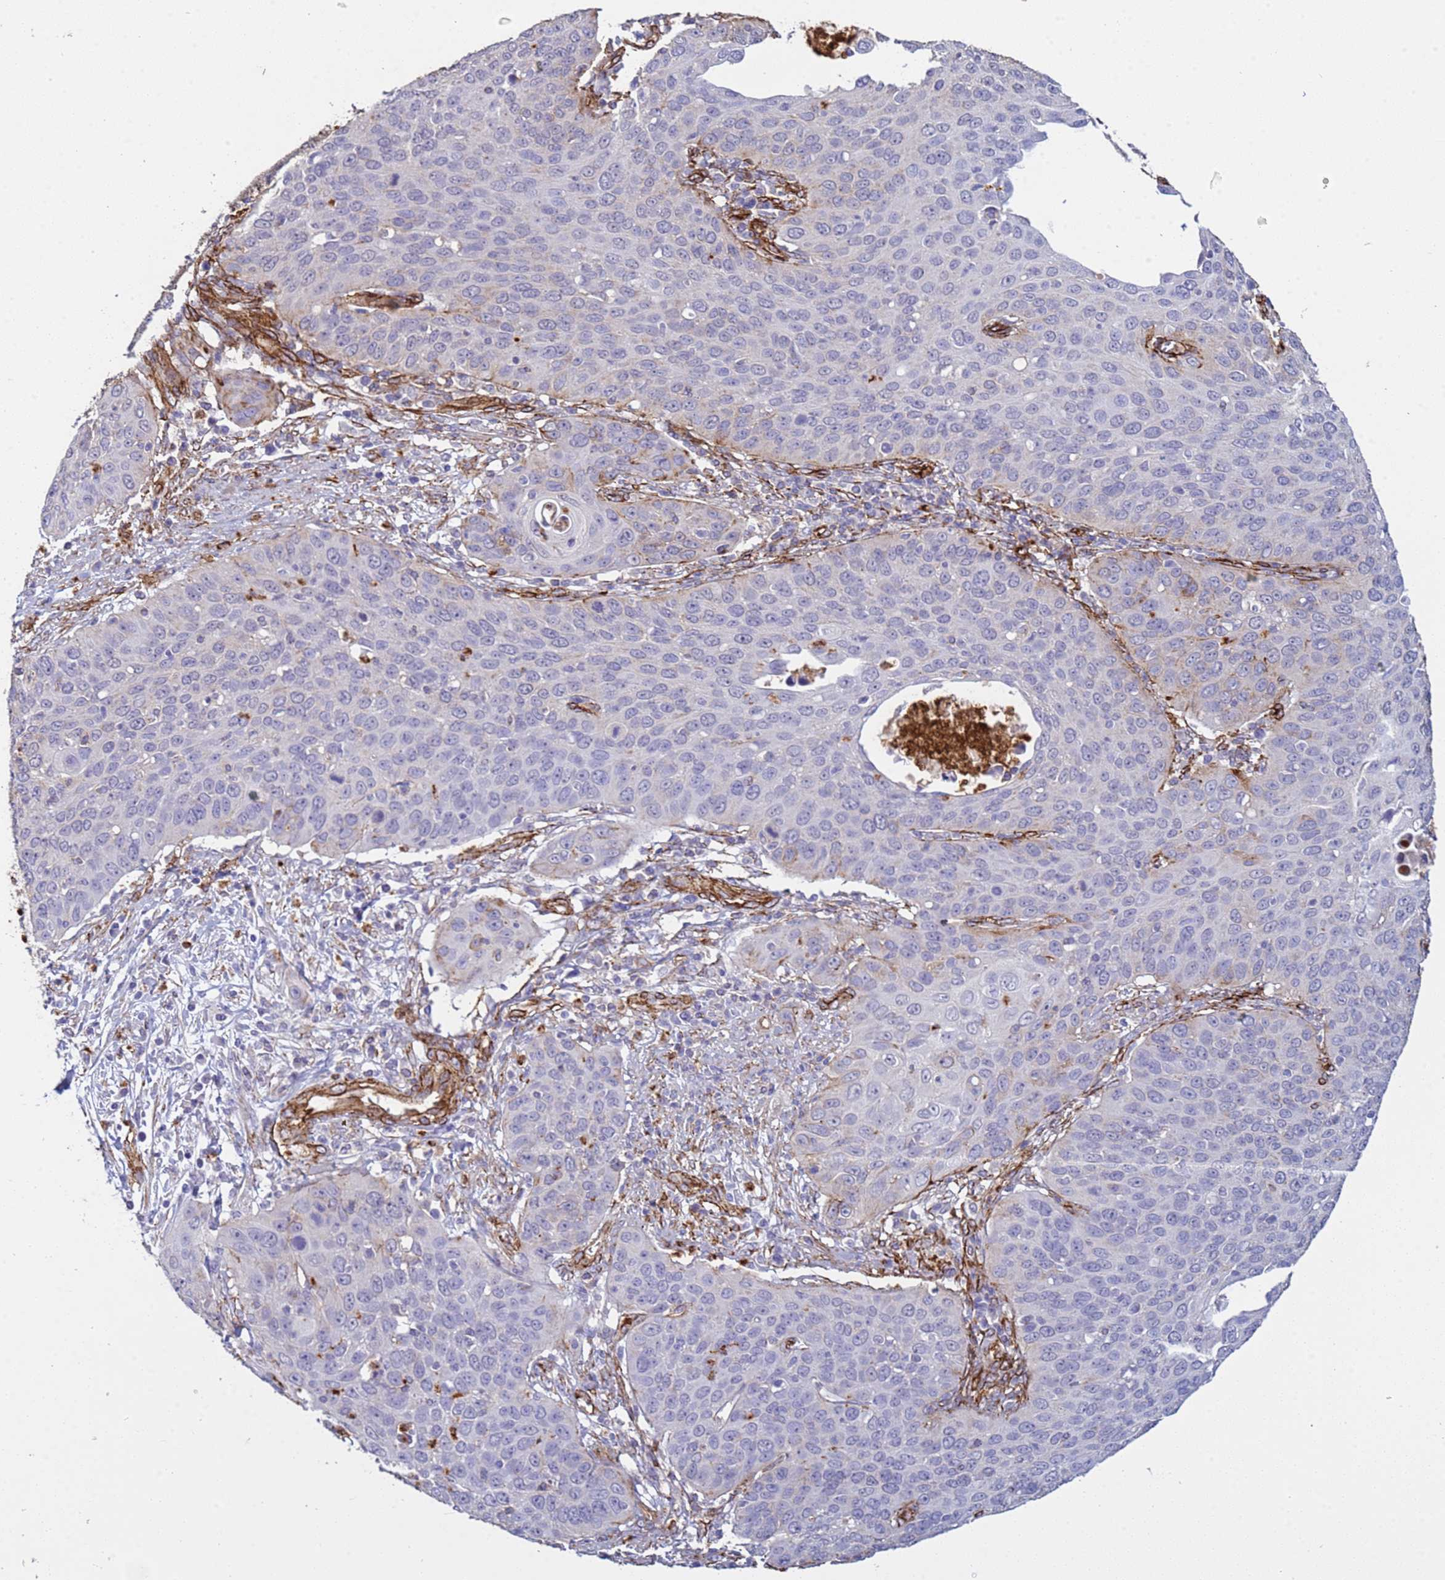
{"staining": {"intensity": "negative", "quantity": "none", "location": "none"}, "tissue": "cervical cancer", "cell_type": "Tumor cells", "image_type": "cancer", "snomed": [{"axis": "morphology", "description": "Squamous cell carcinoma, NOS"}, {"axis": "topography", "description": "Cervix"}], "caption": "This is an IHC image of cervical squamous cell carcinoma. There is no positivity in tumor cells.", "gene": "GASK1A", "patient": {"sex": "female", "age": 36}}